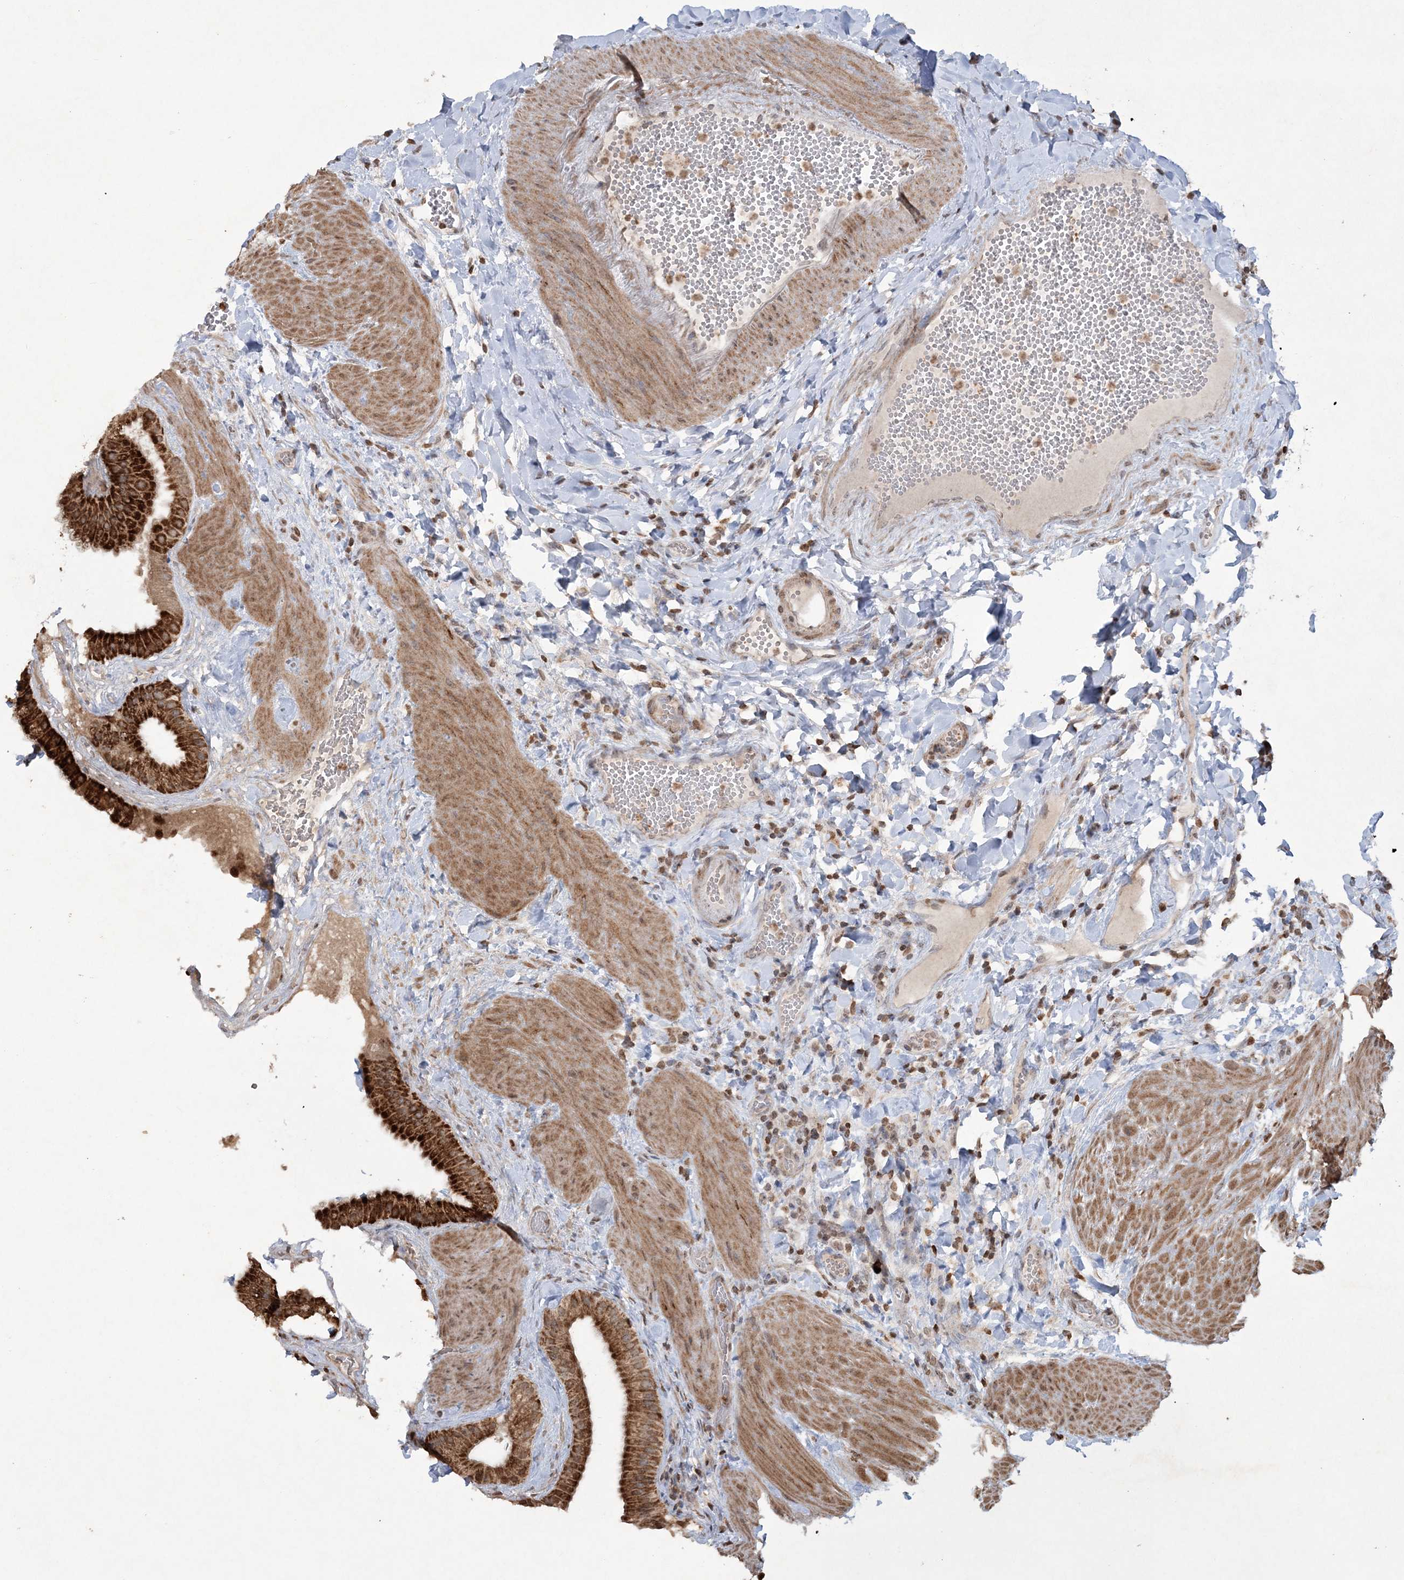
{"staining": {"intensity": "strong", "quantity": ">75%", "location": "cytoplasmic/membranous"}, "tissue": "gallbladder", "cell_type": "Glandular cells", "image_type": "normal", "snomed": [{"axis": "morphology", "description": "Normal tissue, NOS"}, {"axis": "topography", "description": "Gallbladder"}], "caption": "This is an image of immunohistochemistry (IHC) staining of unremarkable gallbladder, which shows strong positivity in the cytoplasmic/membranous of glandular cells.", "gene": "TTC7A", "patient": {"sex": "male", "age": 55}}